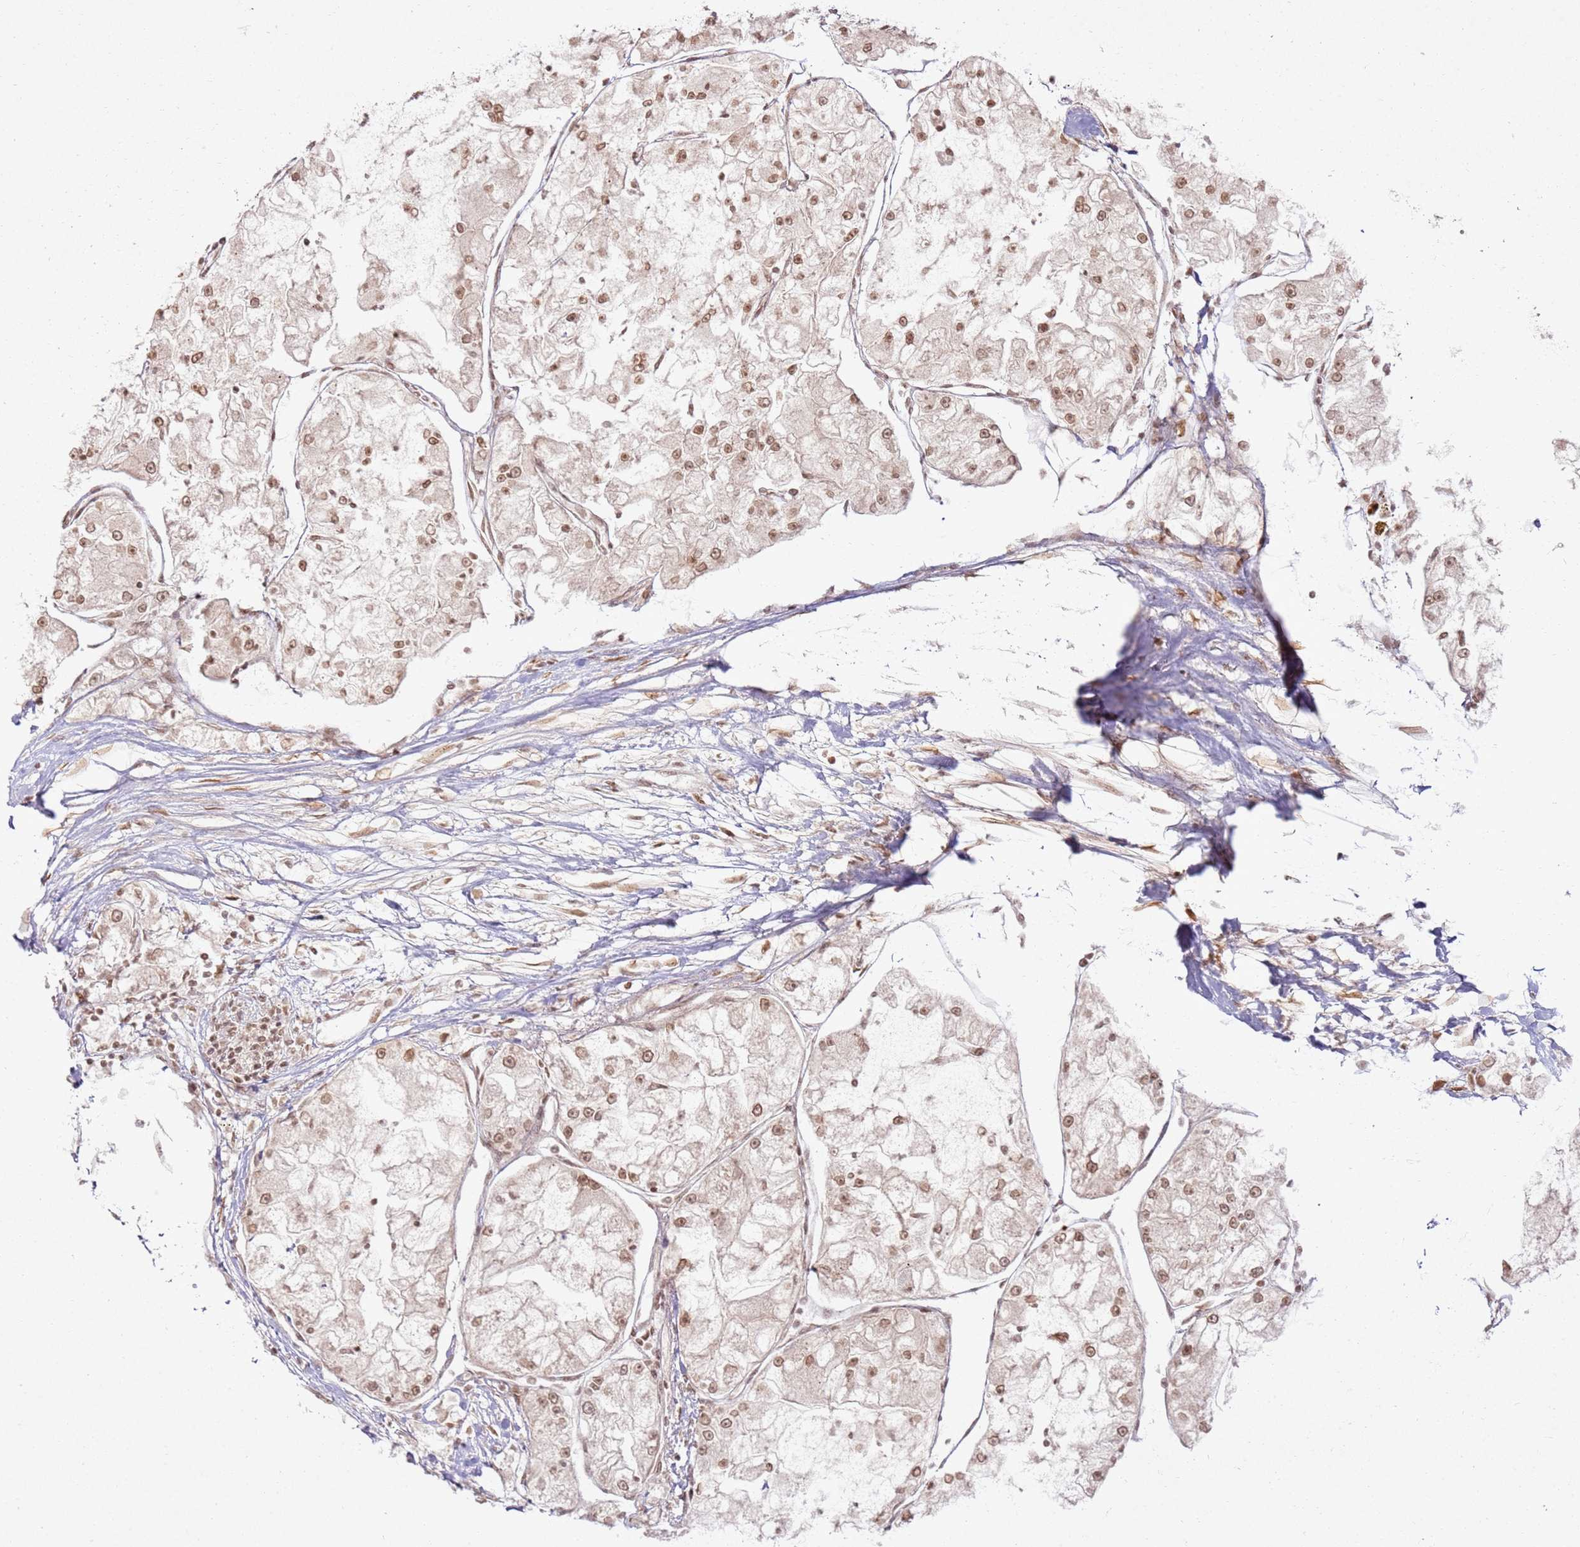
{"staining": {"intensity": "moderate", "quantity": ">75%", "location": "nuclear"}, "tissue": "renal cancer", "cell_type": "Tumor cells", "image_type": "cancer", "snomed": [{"axis": "morphology", "description": "Adenocarcinoma, NOS"}, {"axis": "topography", "description": "Kidney"}], "caption": "A brown stain highlights moderate nuclear positivity of a protein in human adenocarcinoma (renal) tumor cells. (DAB (3,3'-diaminobenzidine) = brown stain, brightfield microscopy at high magnification).", "gene": "KLHL36", "patient": {"sex": "female", "age": 72}}